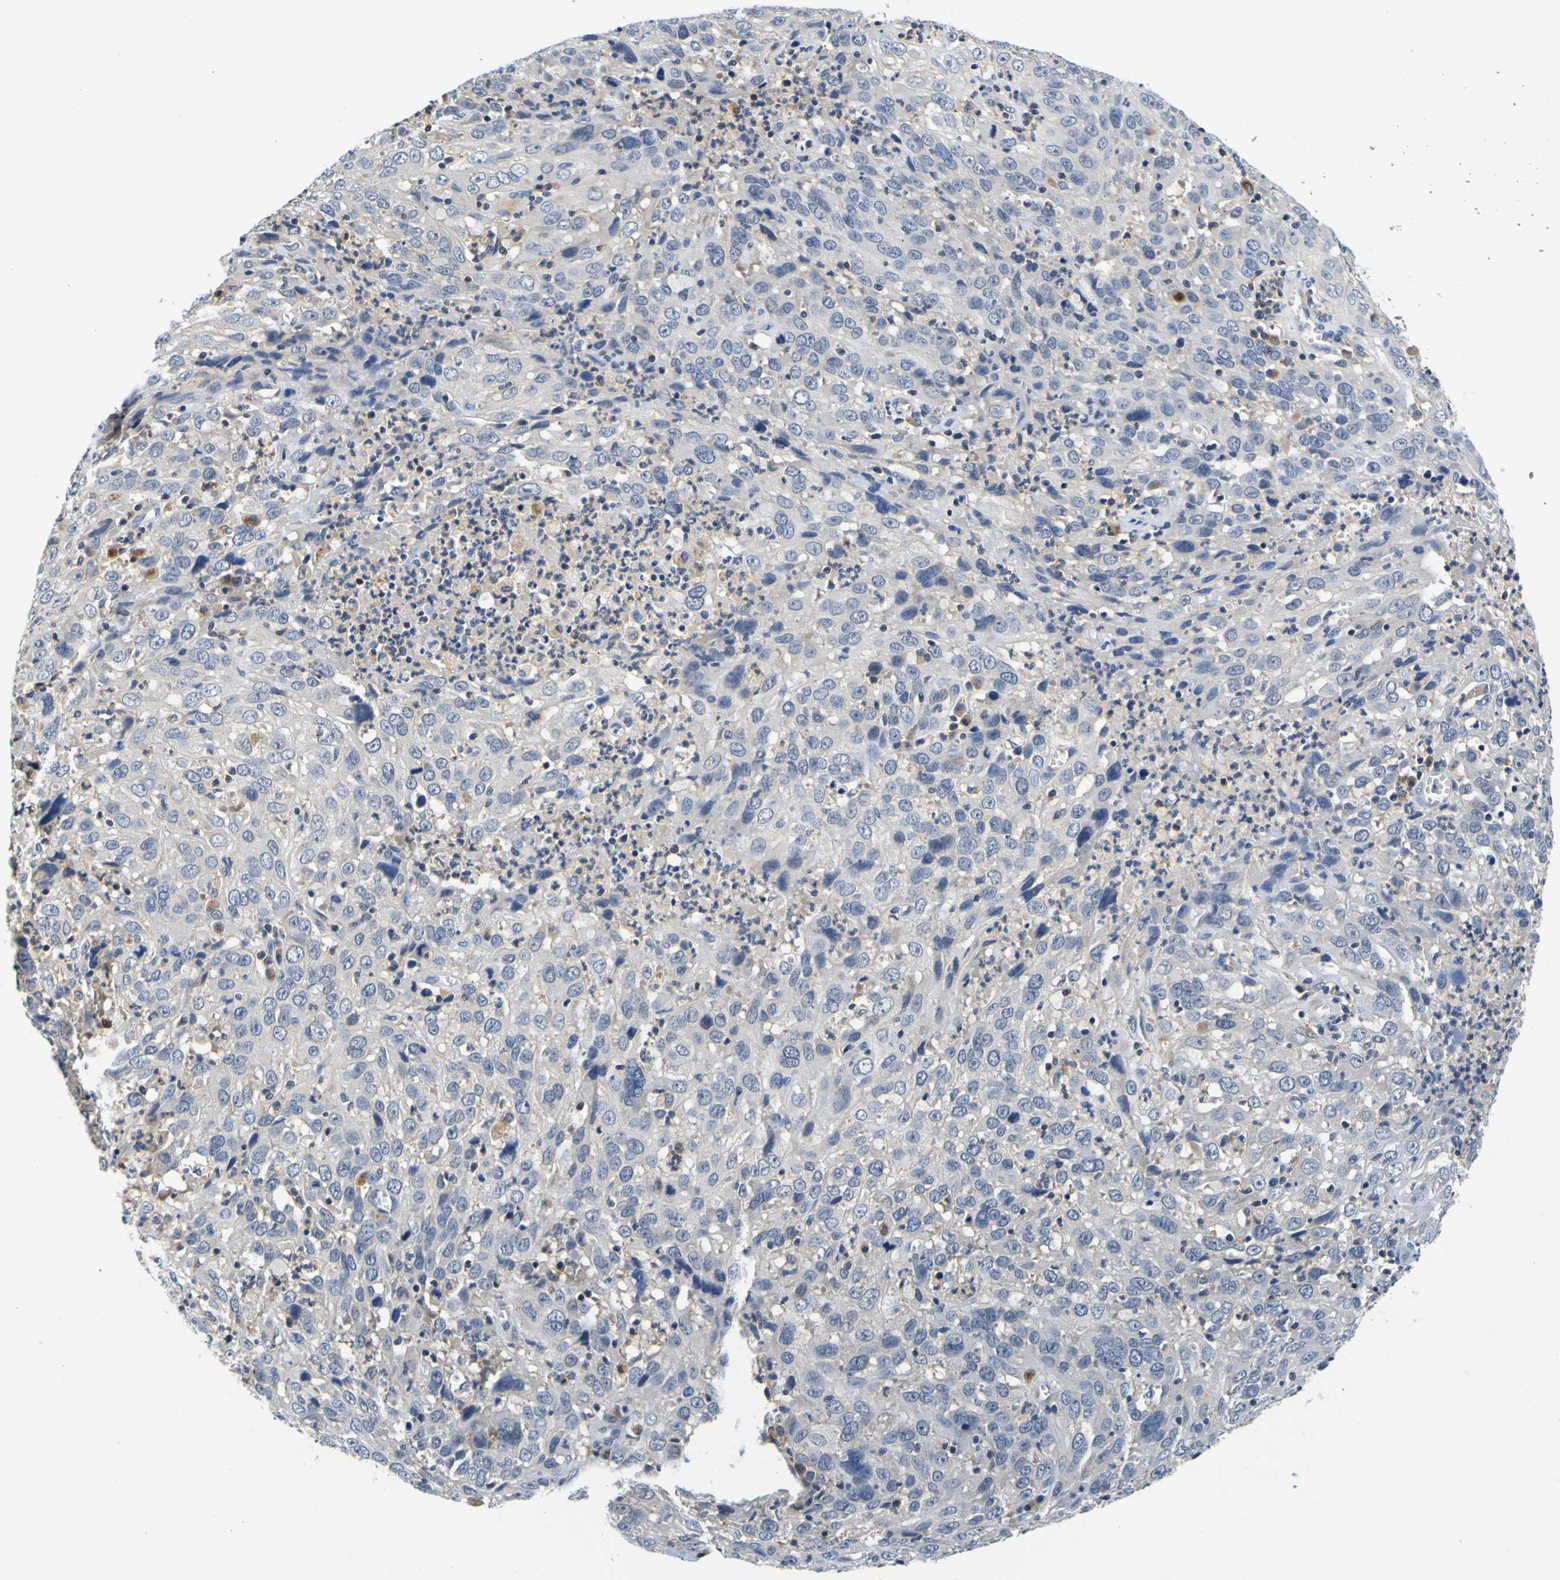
{"staining": {"intensity": "weak", "quantity": ">75%", "location": "cytoplasmic/membranous"}, "tissue": "cervical cancer", "cell_type": "Tumor cells", "image_type": "cancer", "snomed": [{"axis": "morphology", "description": "Squamous cell carcinoma, NOS"}, {"axis": "topography", "description": "Cervix"}], "caption": "A low amount of weak cytoplasmic/membranous staining is present in about >75% of tumor cells in cervical cancer tissue.", "gene": "TNIK", "patient": {"sex": "female", "age": 32}}